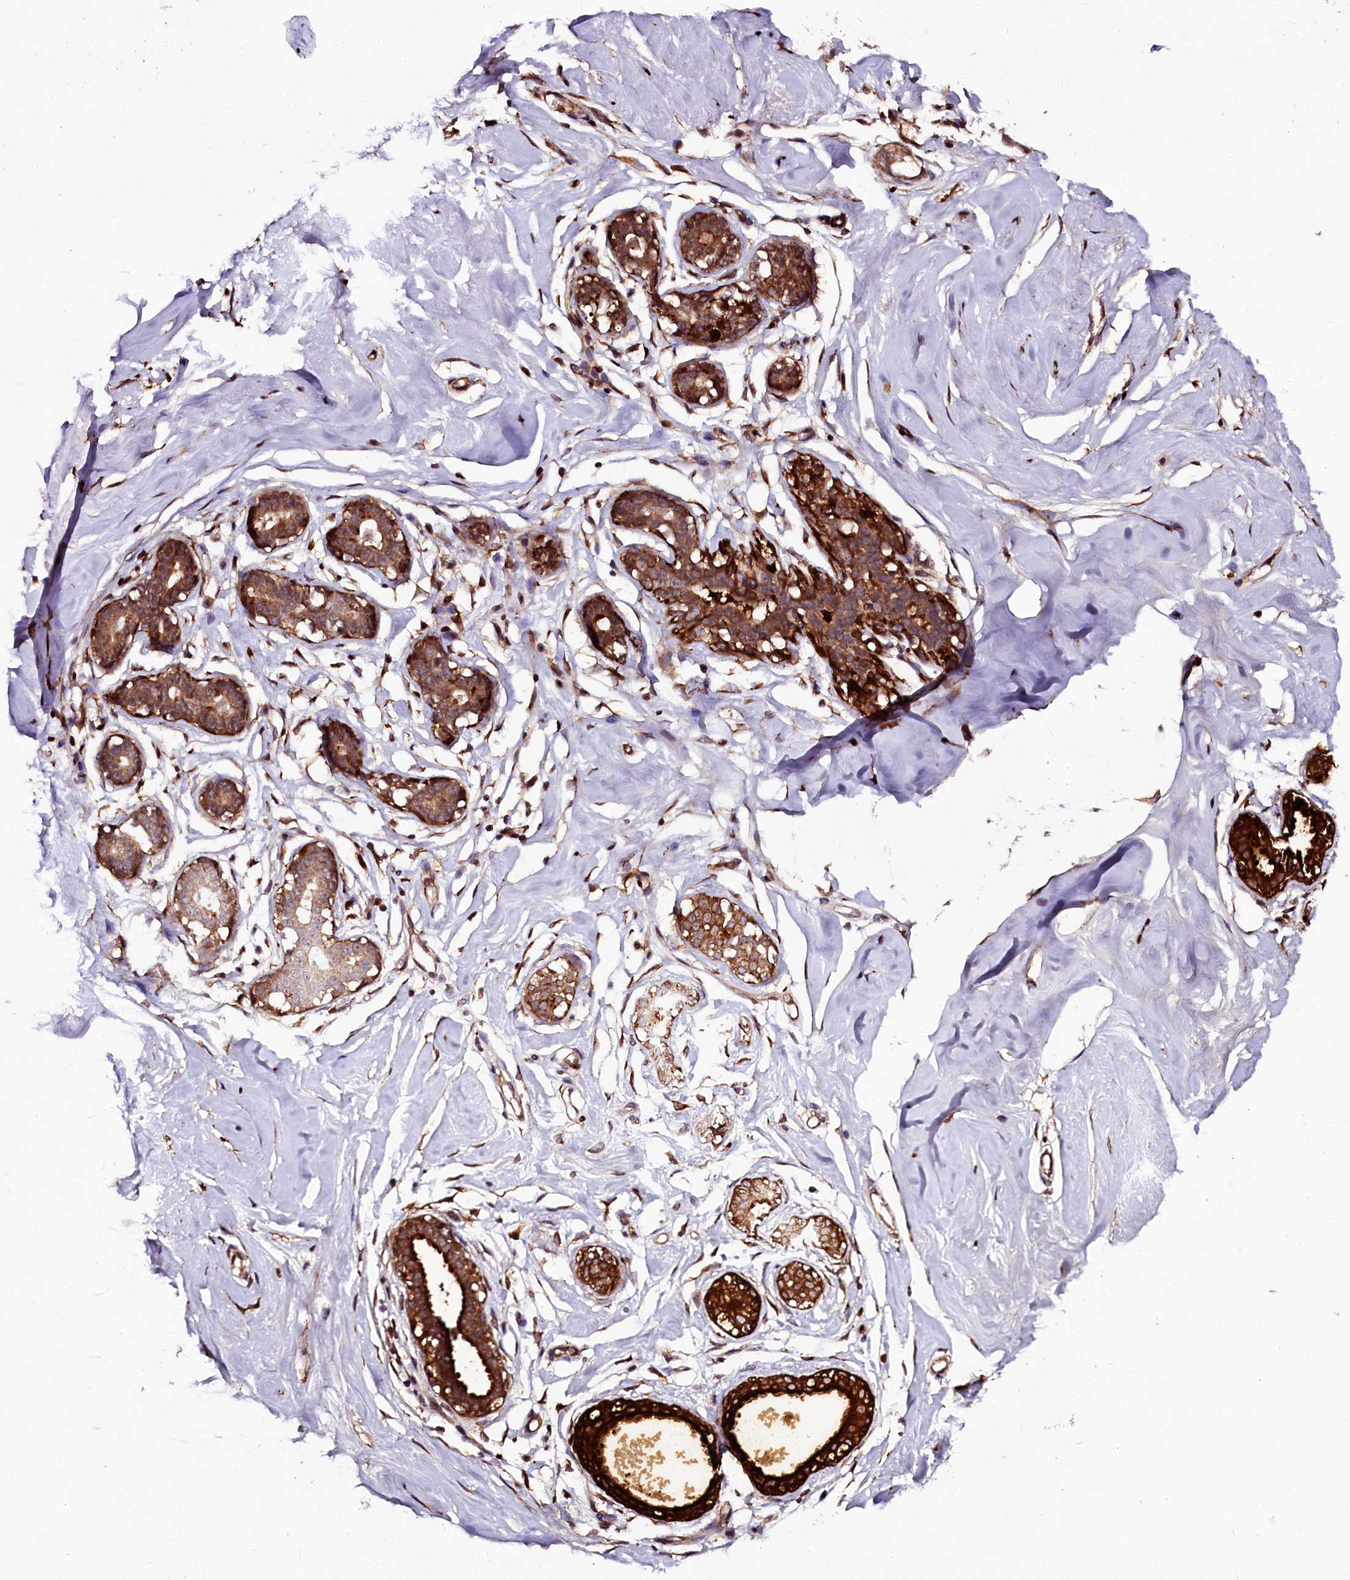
{"staining": {"intensity": "moderate", "quantity": ">75%", "location": "nuclear"}, "tissue": "breast", "cell_type": "Adipocytes", "image_type": "normal", "snomed": [{"axis": "morphology", "description": "Normal tissue, NOS"}, {"axis": "morphology", "description": "Adenoma, NOS"}, {"axis": "topography", "description": "Breast"}], "caption": "There is medium levels of moderate nuclear positivity in adipocytes of benign breast, as demonstrated by immunohistochemical staining (brown color).", "gene": "N4BP1", "patient": {"sex": "female", "age": 23}}